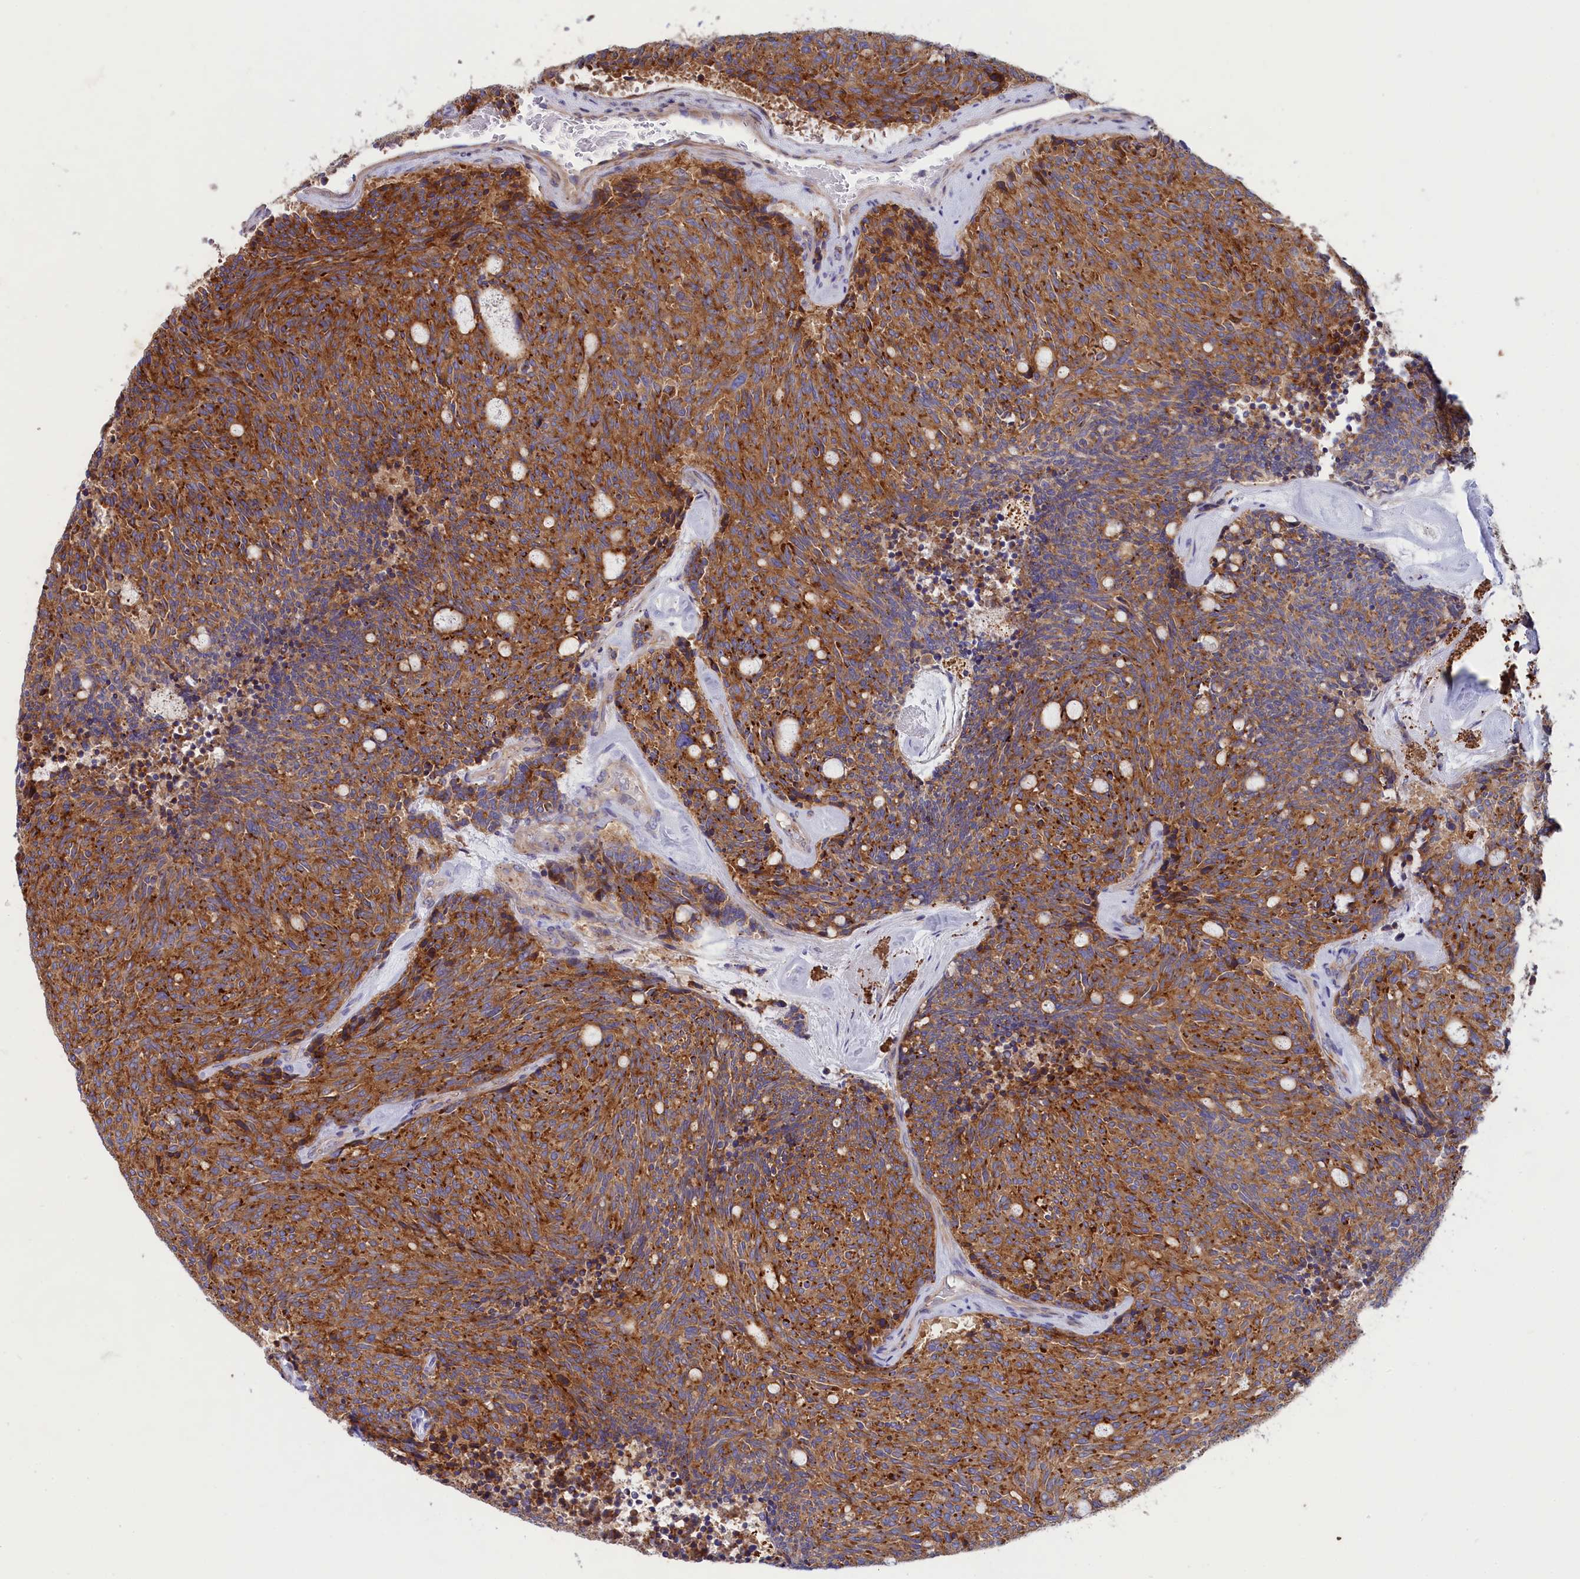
{"staining": {"intensity": "strong", "quantity": ">75%", "location": "cytoplasmic/membranous"}, "tissue": "carcinoid", "cell_type": "Tumor cells", "image_type": "cancer", "snomed": [{"axis": "morphology", "description": "Carcinoid, malignant, NOS"}, {"axis": "topography", "description": "Pancreas"}], "caption": "Immunohistochemical staining of human malignant carcinoid reveals strong cytoplasmic/membranous protein expression in approximately >75% of tumor cells.", "gene": "SCAMP4", "patient": {"sex": "female", "age": 54}}